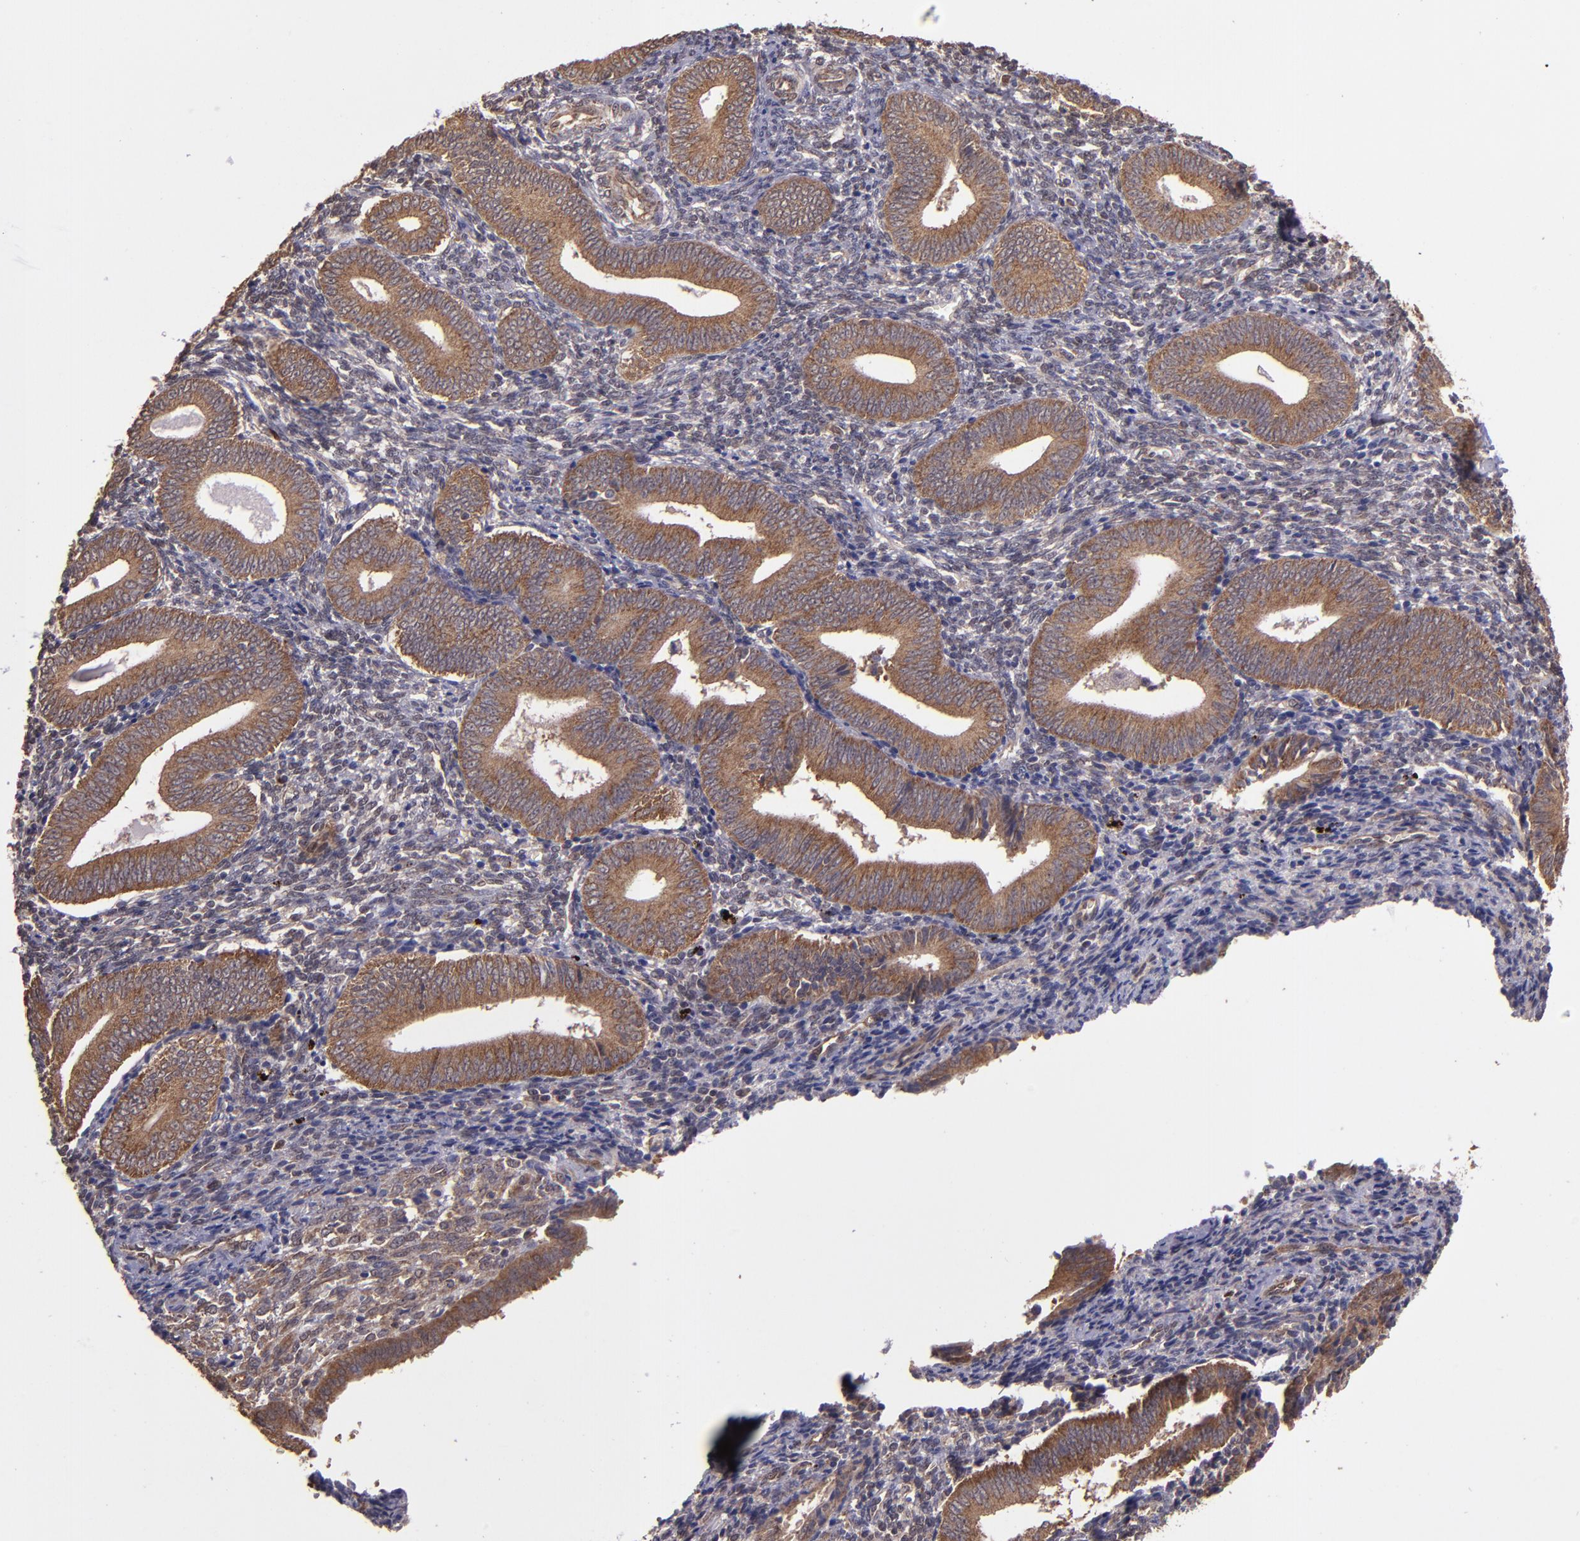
{"staining": {"intensity": "weak", "quantity": ">75%", "location": "nuclear"}, "tissue": "endometrium", "cell_type": "Cells in endometrial stroma", "image_type": "normal", "snomed": [{"axis": "morphology", "description": "Normal tissue, NOS"}, {"axis": "topography", "description": "Uterus"}, {"axis": "topography", "description": "Endometrium"}], "caption": "Weak nuclear protein expression is identified in approximately >75% of cells in endometrial stroma in endometrium. The protein is shown in brown color, while the nuclei are stained blue.", "gene": "USP51", "patient": {"sex": "female", "age": 33}}